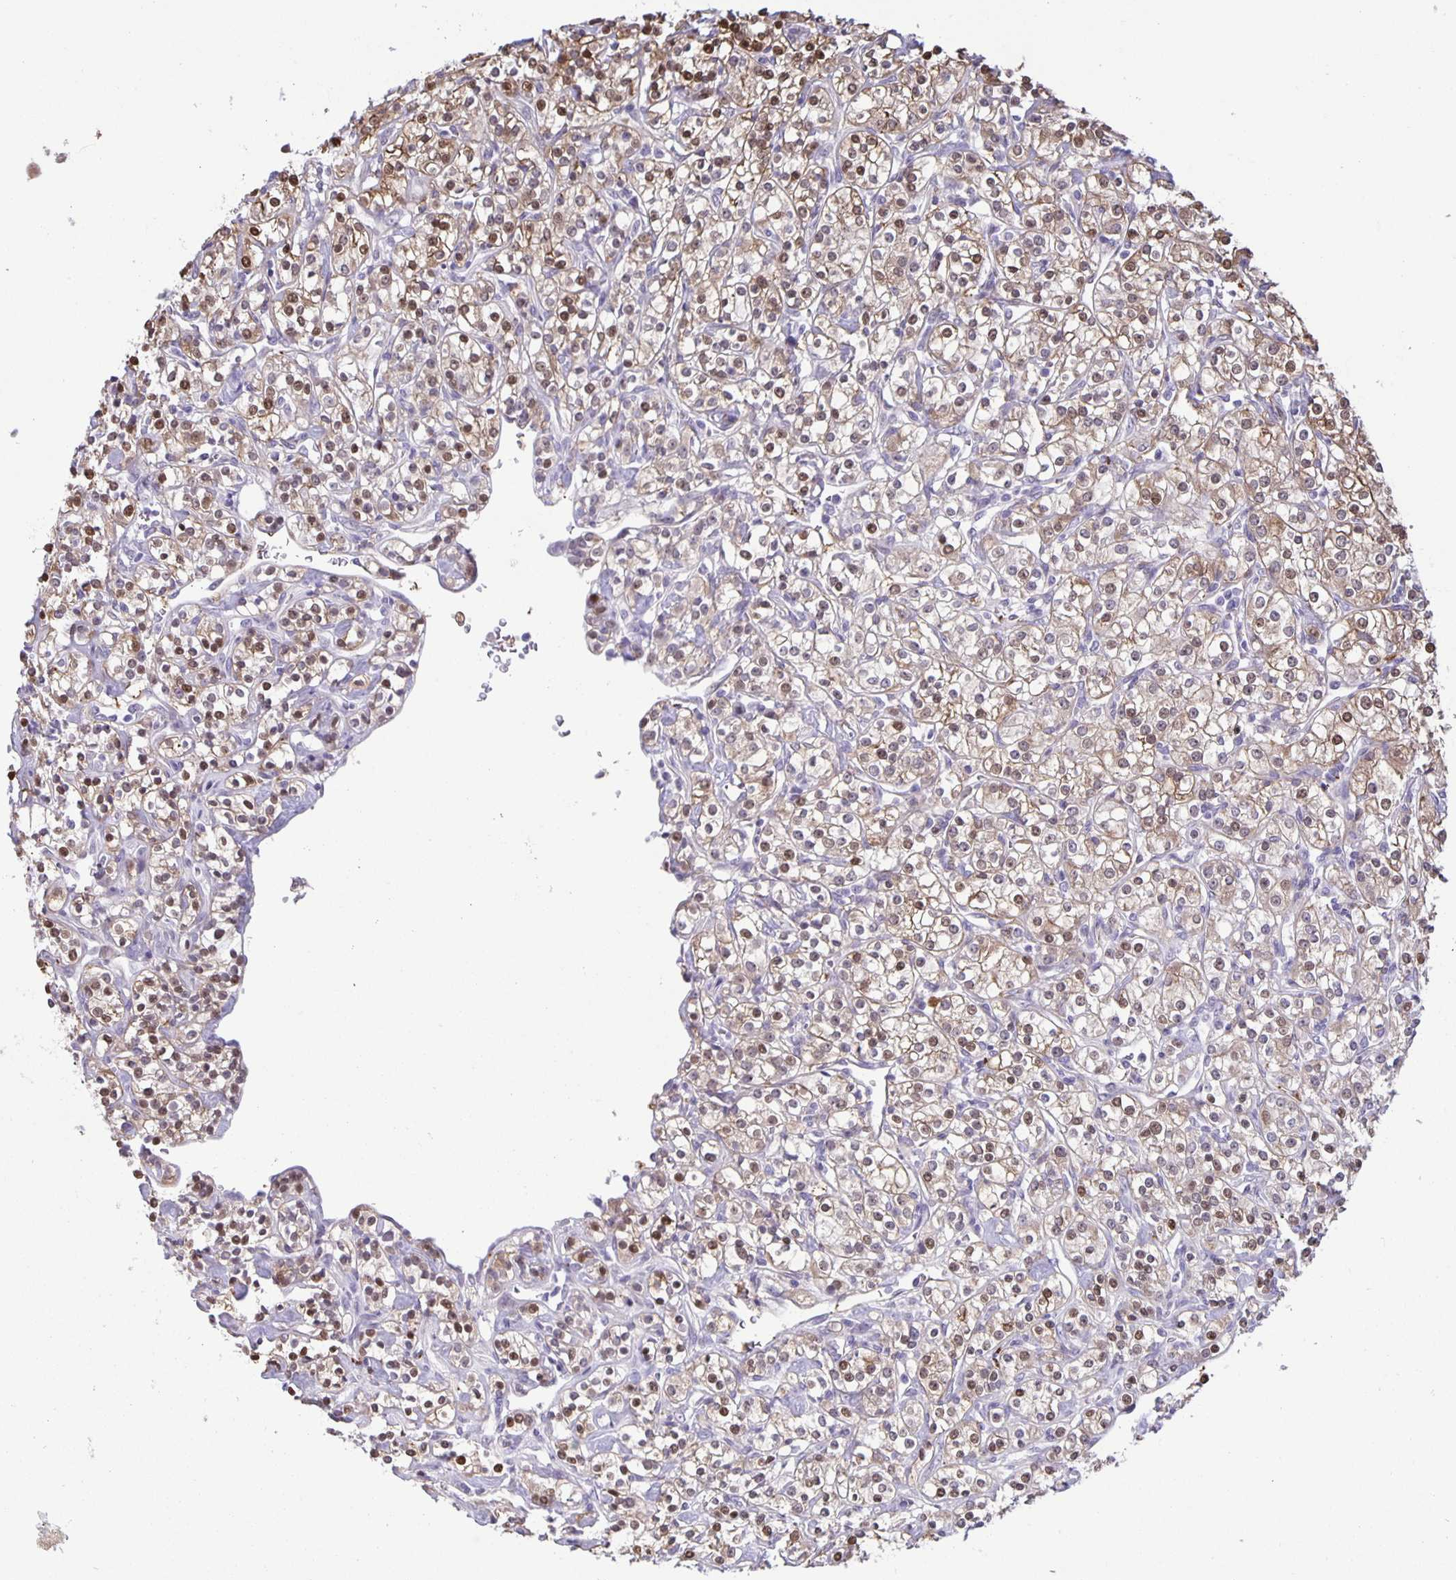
{"staining": {"intensity": "moderate", "quantity": ">75%", "location": "cytoplasmic/membranous,nuclear"}, "tissue": "renal cancer", "cell_type": "Tumor cells", "image_type": "cancer", "snomed": [{"axis": "morphology", "description": "Adenocarcinoma, NOS"}, {"axis": "topography", "description": "Kidney"}], "caption": "High-power microscopy captured an immunohistochemistry (IHC) photomicrograph of renal adenocarcinoma, revealing moderate cytoplasmic/membranous and nuclear expression in approximately >75% of tumor cells.", "gene": "MAPK12", "patient": {"sex": "male", "age": 77}}